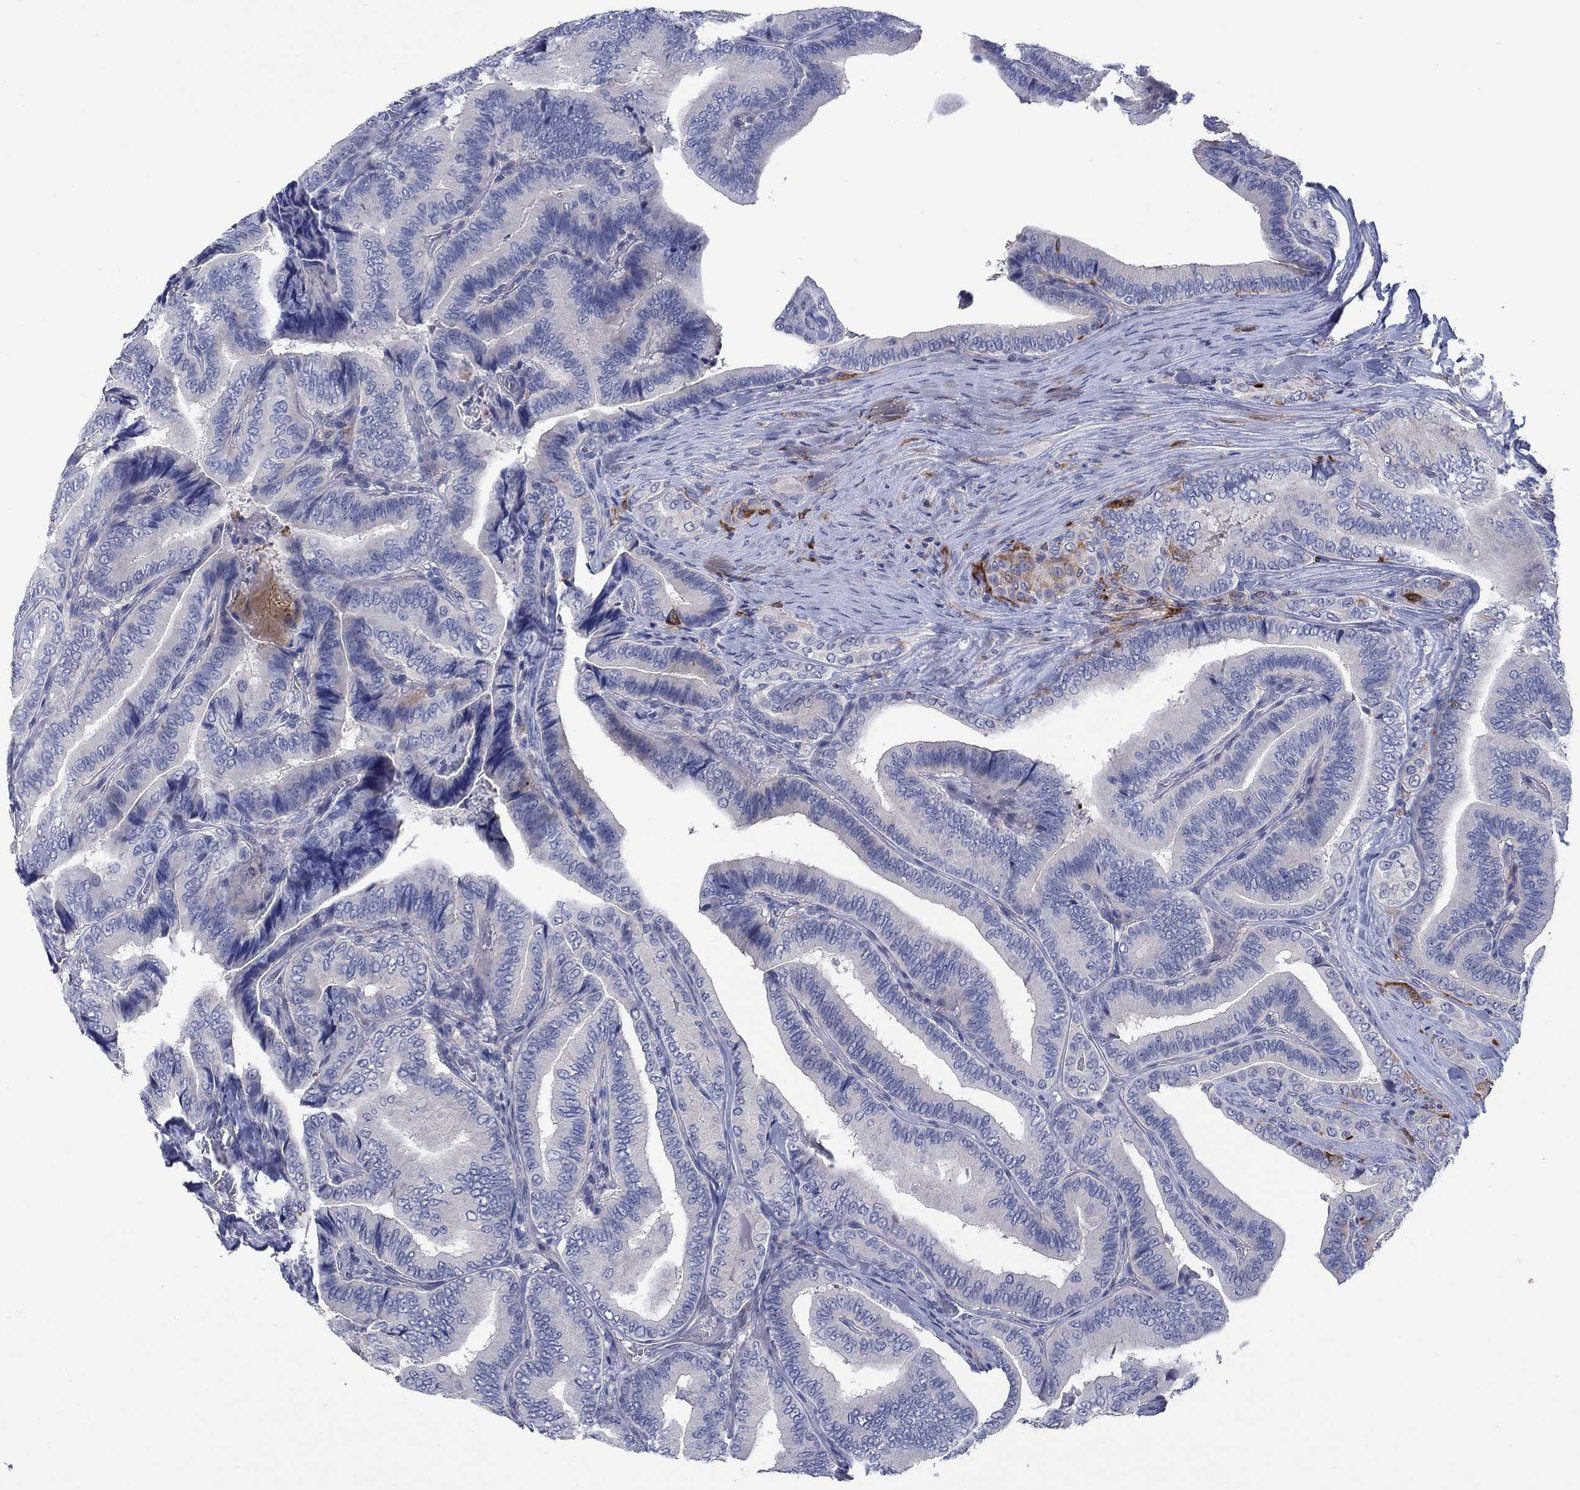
{"staining": {"intensity": "negative", "quantity": "none", "location": "none"}, "tissue": "thyroid cancer", "cell_type": "Tumor cells", "image_type": "cancer", "snomed": [{"axis": "morphology", "description": "Papillary adenocarcinoma, NOS"}, {"axis": "topography", "description": "Thyroid gland"}], "caption": "Immunohistochemical staining of thyroid cancer demonstrates no significant positivity in tumor cells.", "gene": "HDC", "patient": {"sex": "male", "age": 61}}